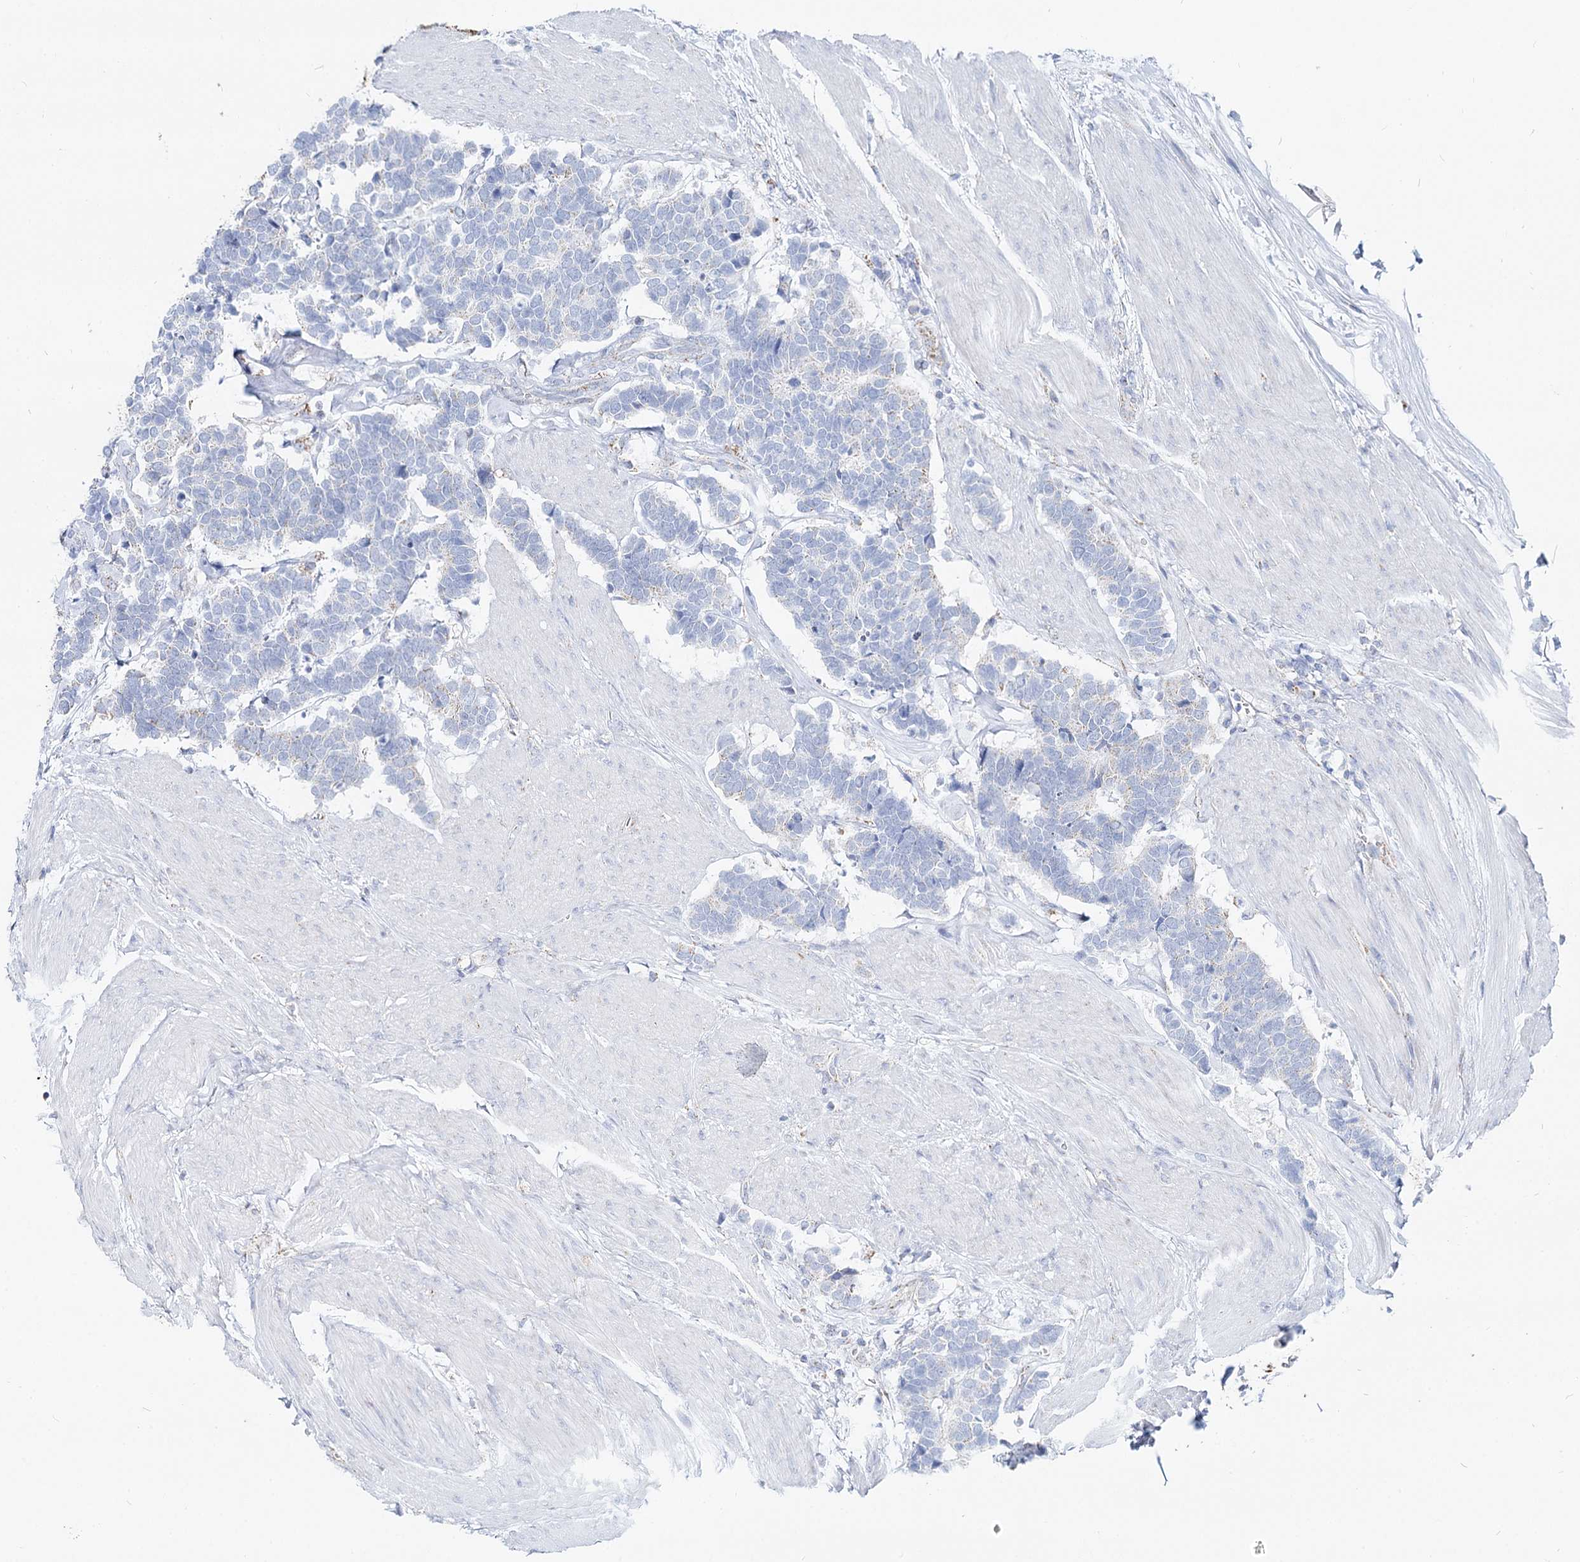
{"staining": {"intensity": "negative", "quantity": "none", "location": "none"}, "tissue": "carcinoid", "cell_type": "Tumor cells", "image_type": "cancer", "snomed": [{"axis": "morphology", "description": "Carcinoma, NOS"}, {"axis": "morphology", "description": "Carcinoid, malignant, NOS"}, {"axis": "topography", "description": "Urinary bladder"}], "caption": "This is an IHC histopathology image of carcinoma. There is no staining in tumor cells.", "gene": "MCCC2", "patient": {"sex": "male", "age": 57}}